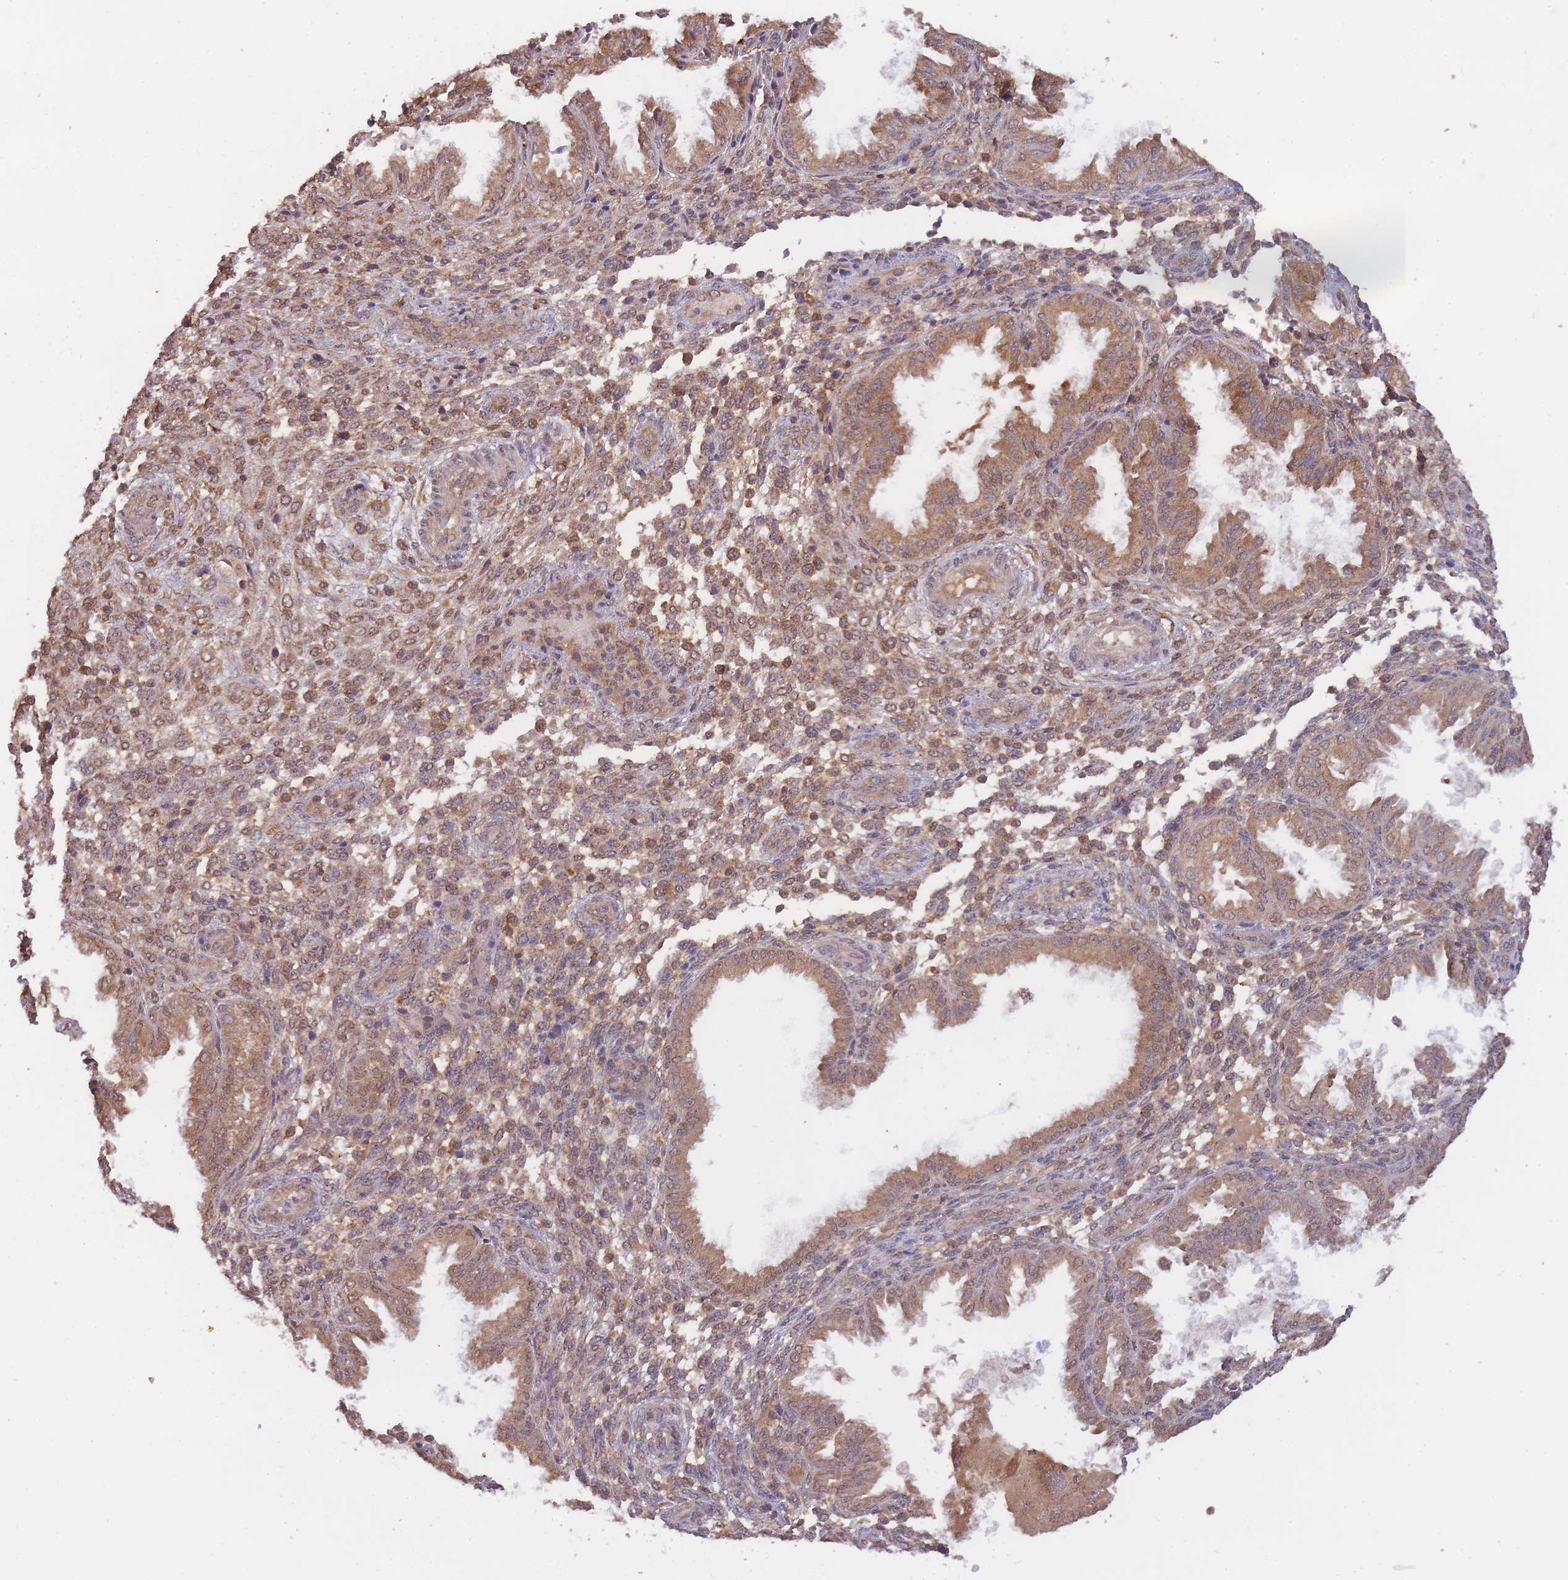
{"staining": {"intensity": "moderate", "quantity": "25%-75%", "location": "cytoplasmic/membranous,nuclear"}, "tissue": "endometrium", "cell_type": "Cells in endometrial stroma", "image_type": "normal", "snomed": [{"axis": "morphology", "description": "Normal tissue, NOS"}, {"axis": "topography", "description": "Endometrium"}], "caption": "Human endometrium stained for a protein (brown) demonstrates moderate cytoplasmic/membranous,nuclear positive positivity in approximately 25%-75% of cells in endometrial stroma.", "gene": "PIP4P1", "patient": {"sex": "female", "age": 33}}